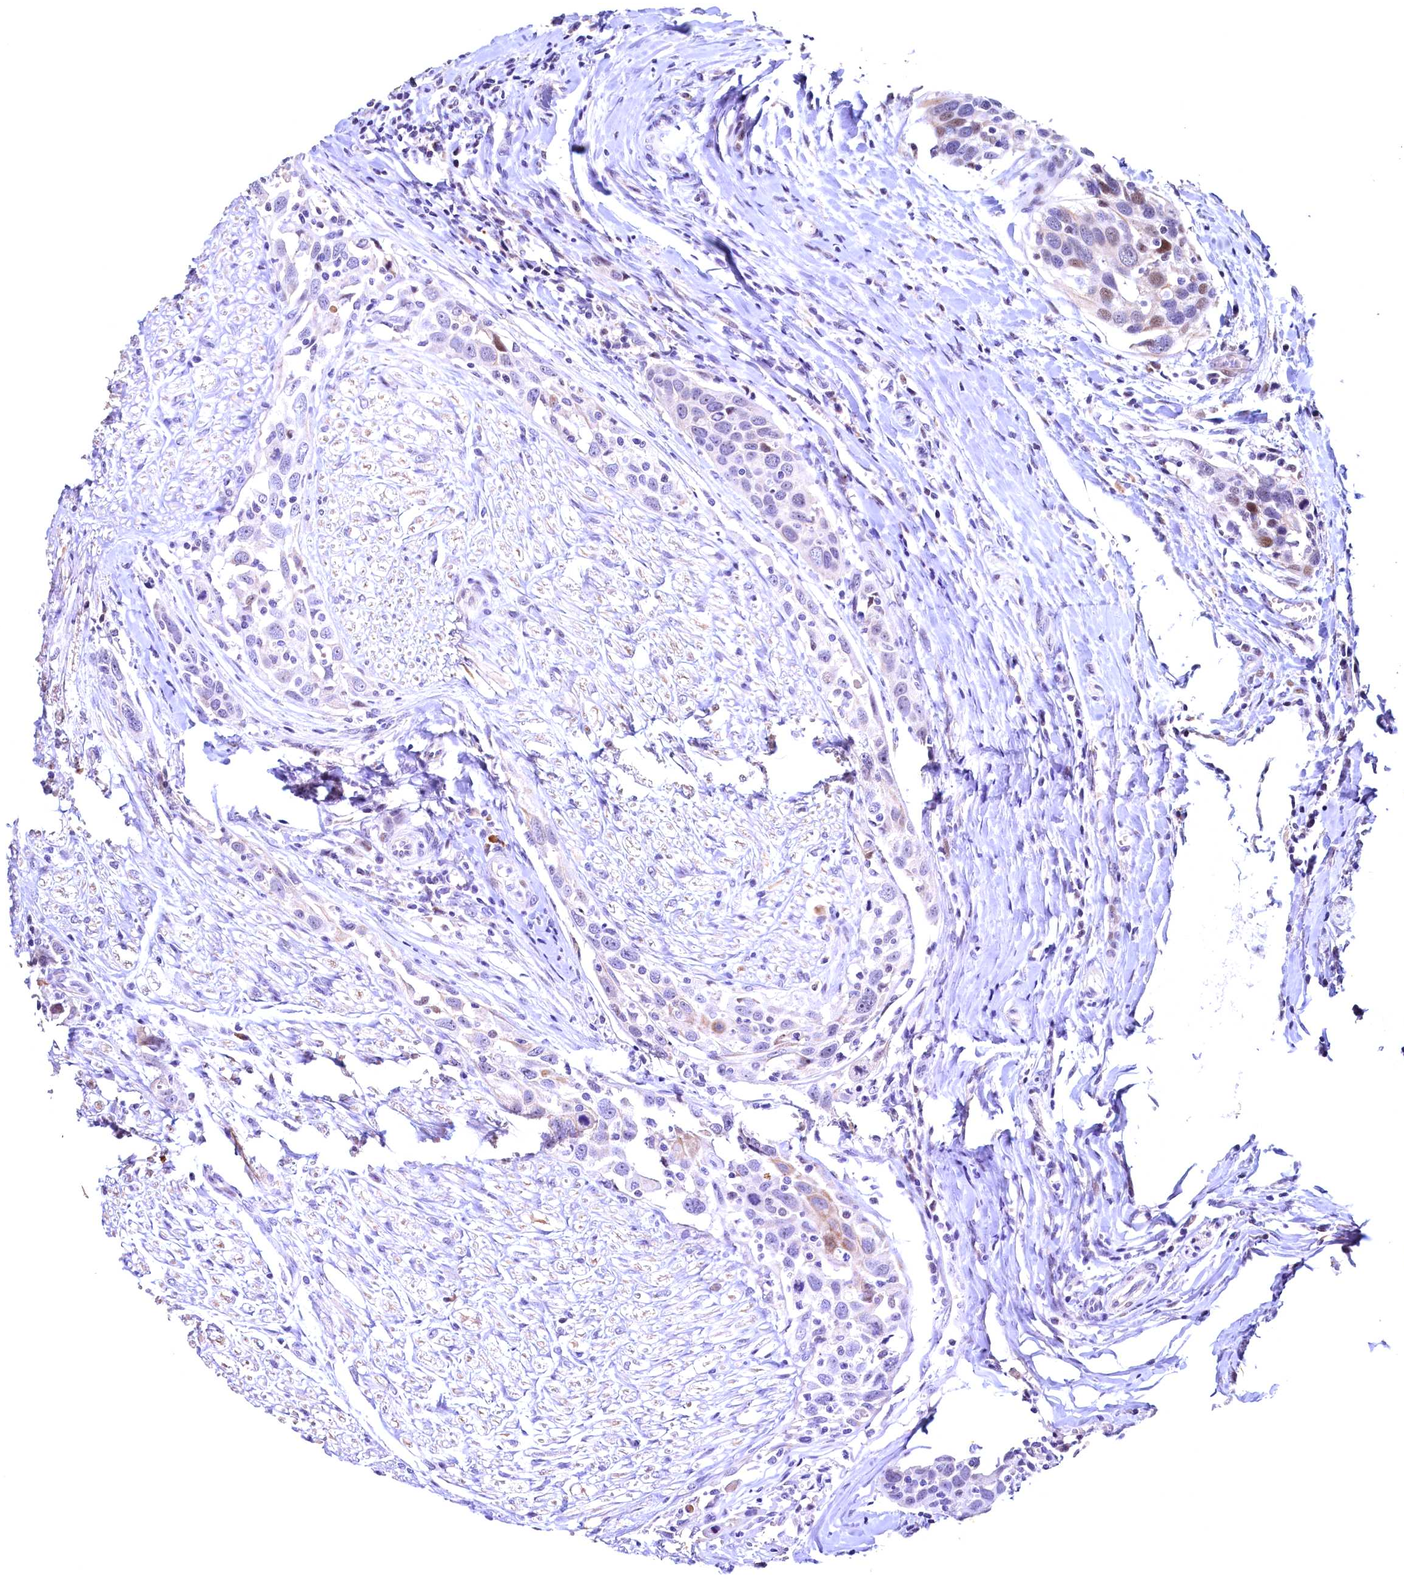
{"staining": {"intensity": "moderate", "quantity": "<25%", "location": "nuclear"}, "tissue": "head and neck cancer", "cell_type": "Tumor cells", "image_type": "cancer", "snomed": [{"axis": "morphology", "description": "Squamous cell carcinoma, NOS"}, {"axis": "topography", "description": "Oral tissue"}, {"axis": "topography", "description": "Head-Neck"}], "caption": "Protein analysis of head and neck cancer (squamous cell carcinoma) tissue reveals moderate nuclear staining in approximately <25% of tumor cells.", "gene": "LATS2", "patient": {"sex": "female", "age": 50}}